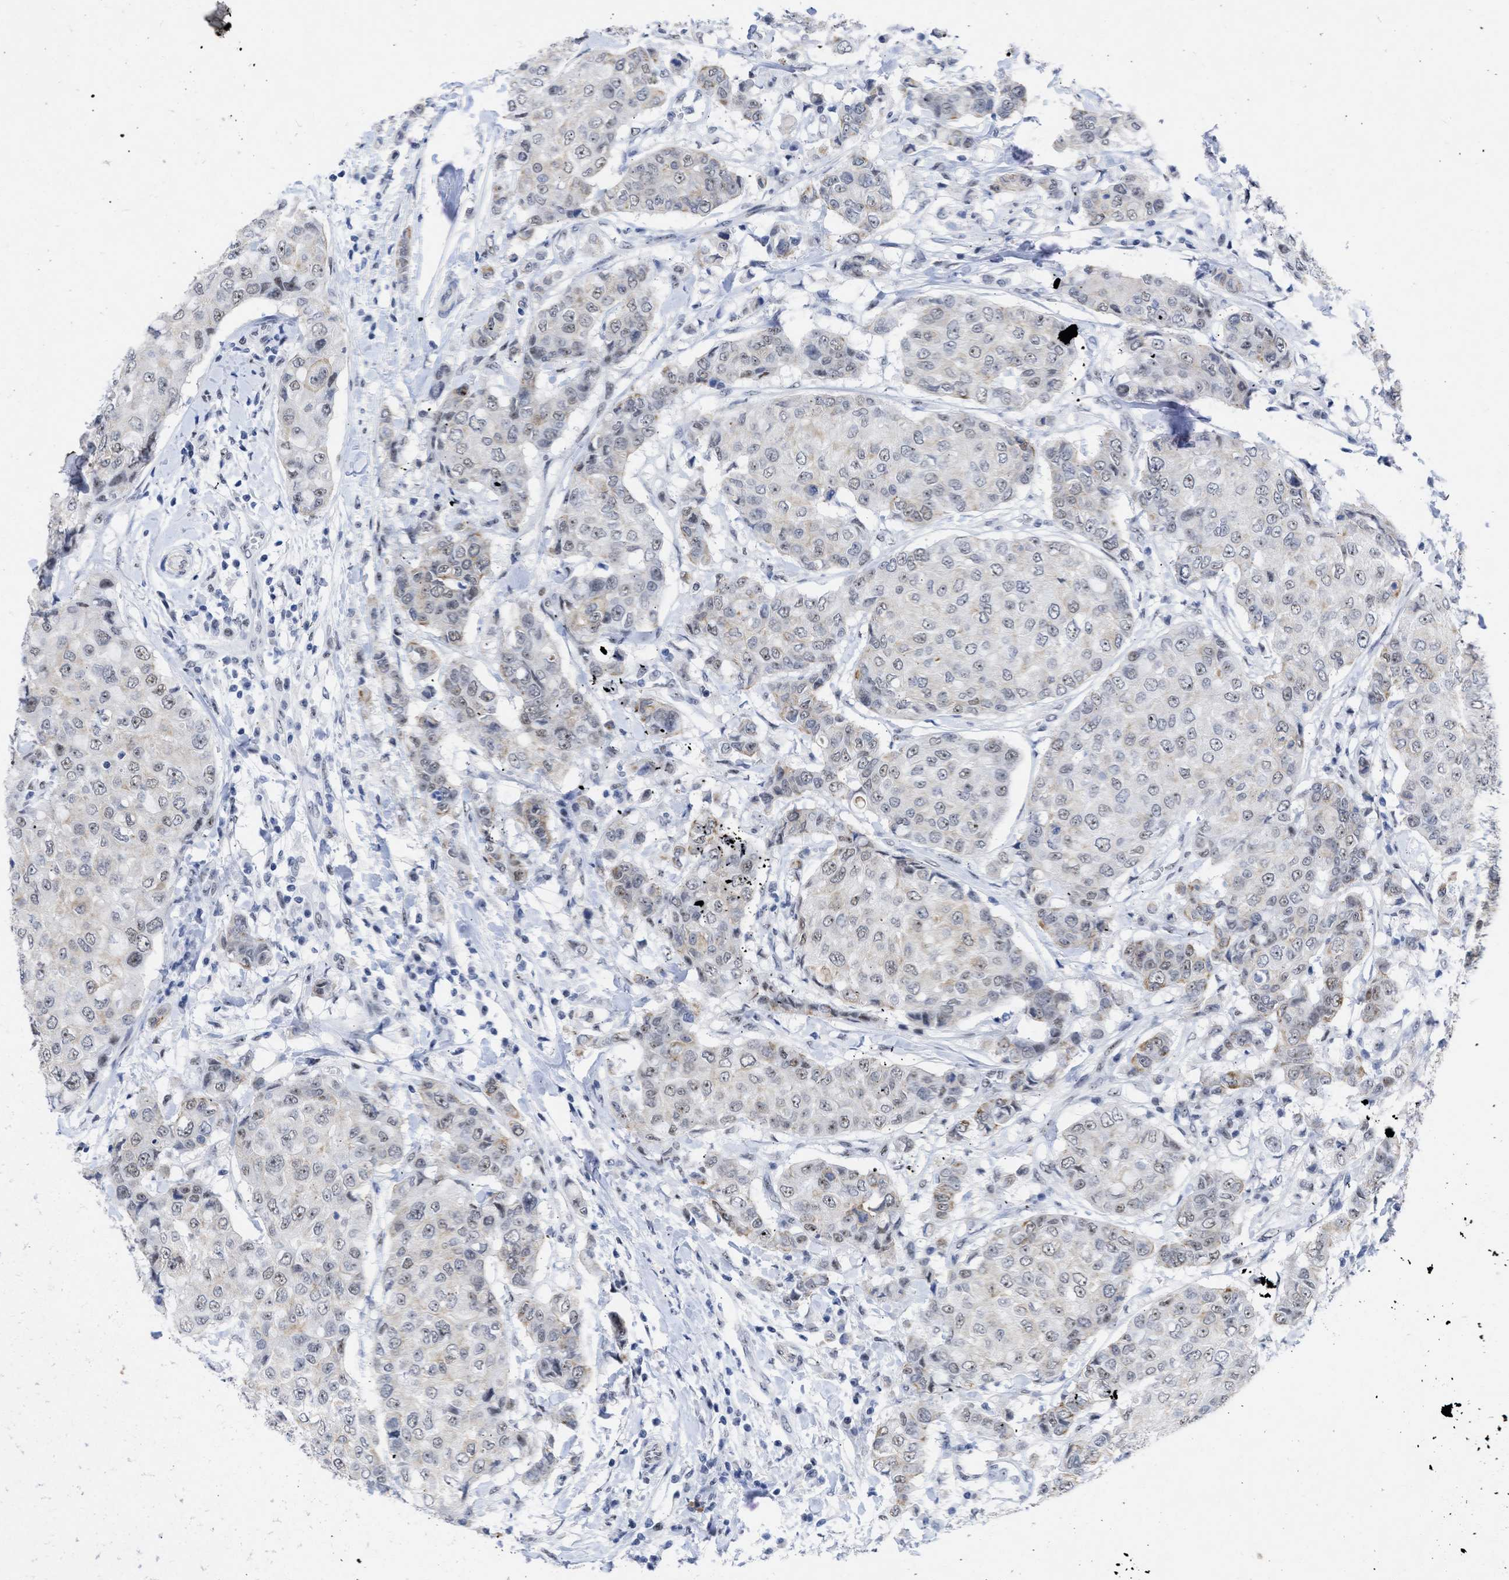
{"staining": {"intensity": "weak", "quantity": "25%-75%", "location": "nuclear"}, "tissue": "breast cancer", "cell_type": "Tumor cells", "image_type": "cancer", "snomed": [{"axis": "morphology", "description": "Duct carcinoma"}, {"axis": "topography", "description": "Breast"}], "caption": "Human infiltrating ductal carcinoma (breast) stained with a brown dye exhibits weak nuclear positive staining in about 25%-75% of tumor cells.", "gene": "DDX41", "patient": {"sex": "female", "age": 27}}